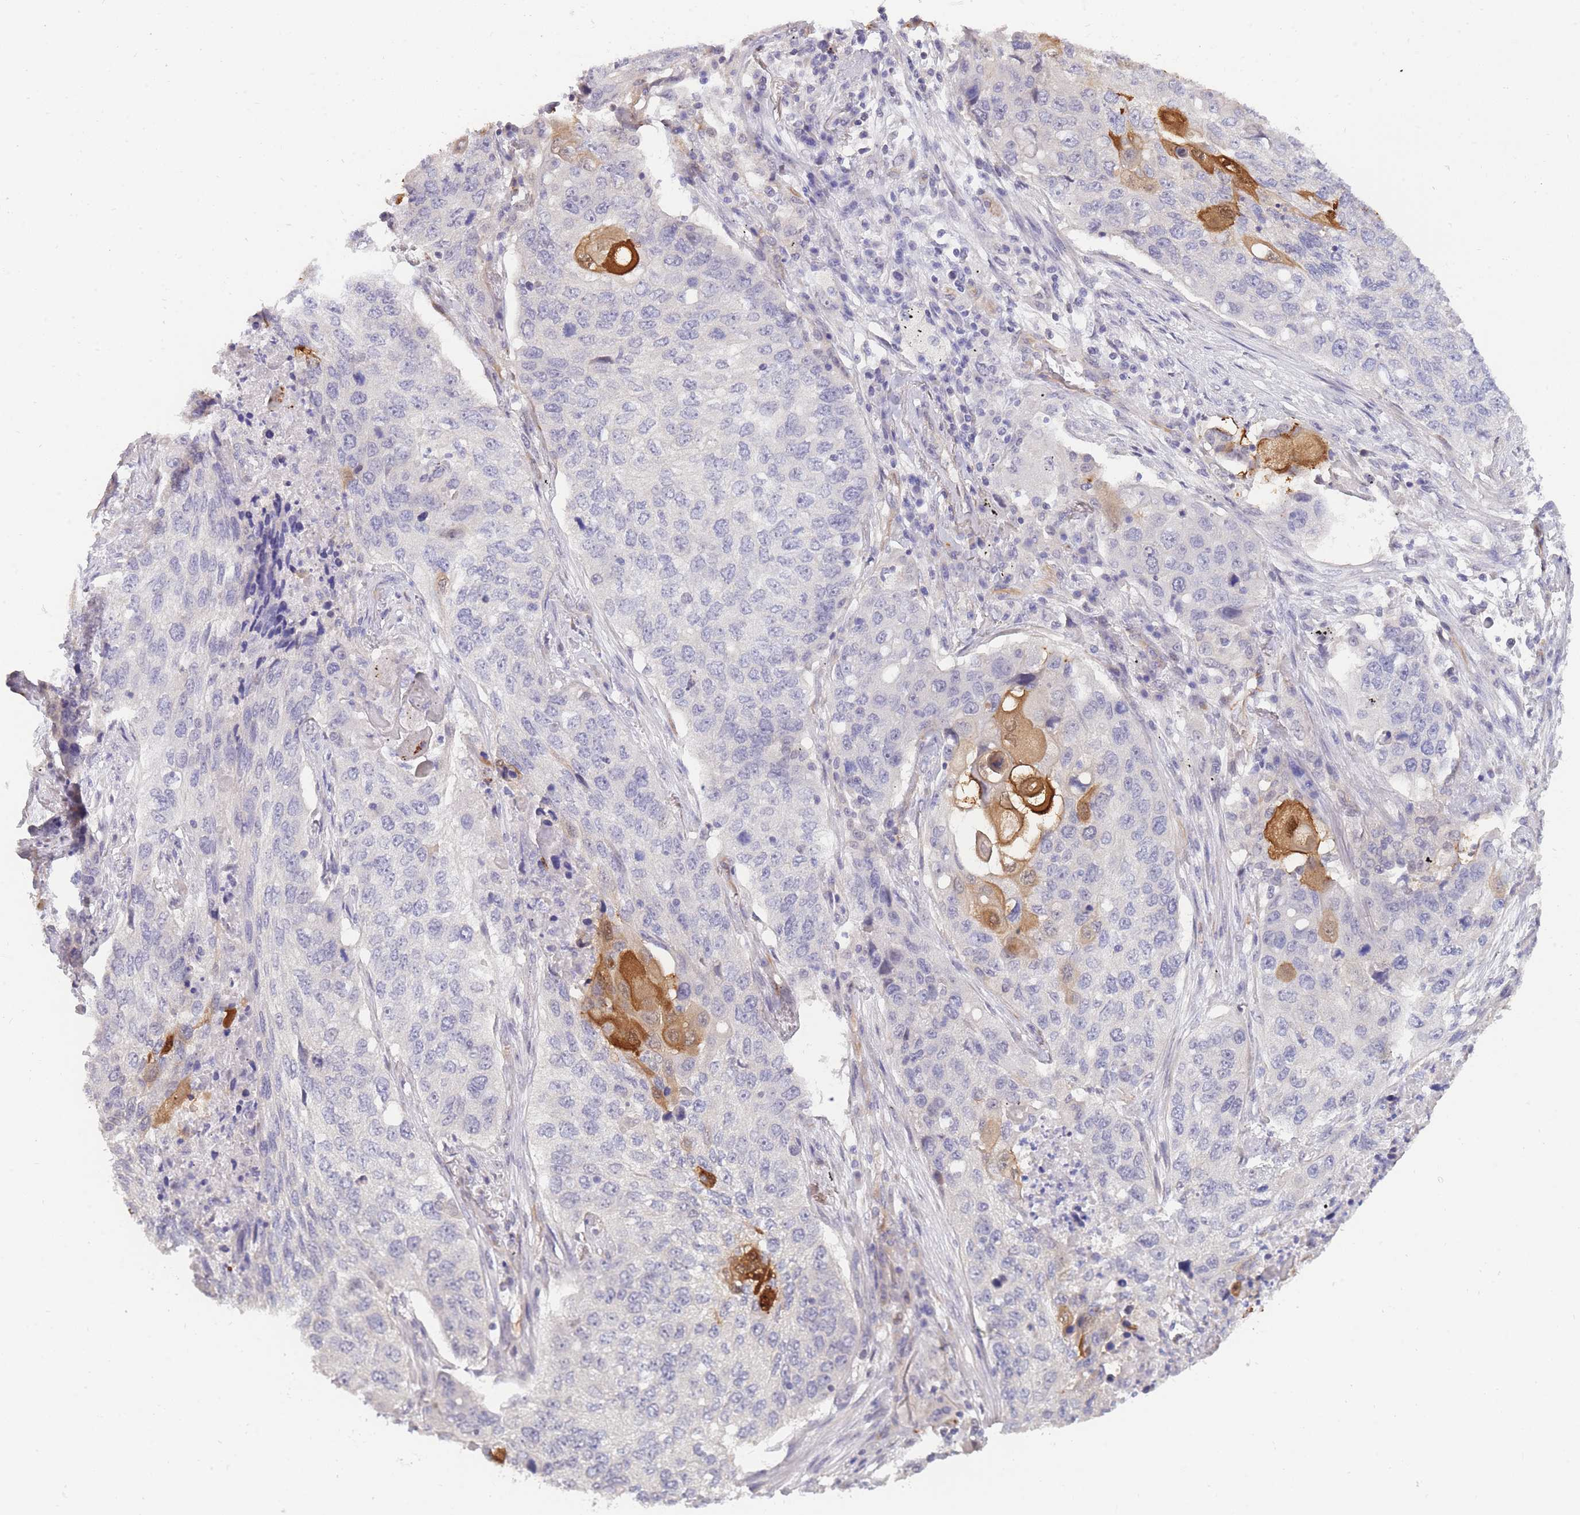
{"staining": {"intensity": "strong", "quantity": "<25%", "location": "cytoplasmic/membranous,nuclear"}, "tissue": "lung cancer", "cell_type": "Tumor cells", "image_type": "cancer", "snomed": [{"axis": "morphology", "description": "Squamous cell carcinoma, NOS"}, {"axis": "topography", "description": "Lung"}], "caption": "Protein analysis of squamous cell carcinoma (lung) tissue demonstrates strong cytoplasmic/membranous and nuclear positivity in approximately <25% of tumor cells.", "gene": "C19orf25", "patient": {"sex": "female", "age": 63}}